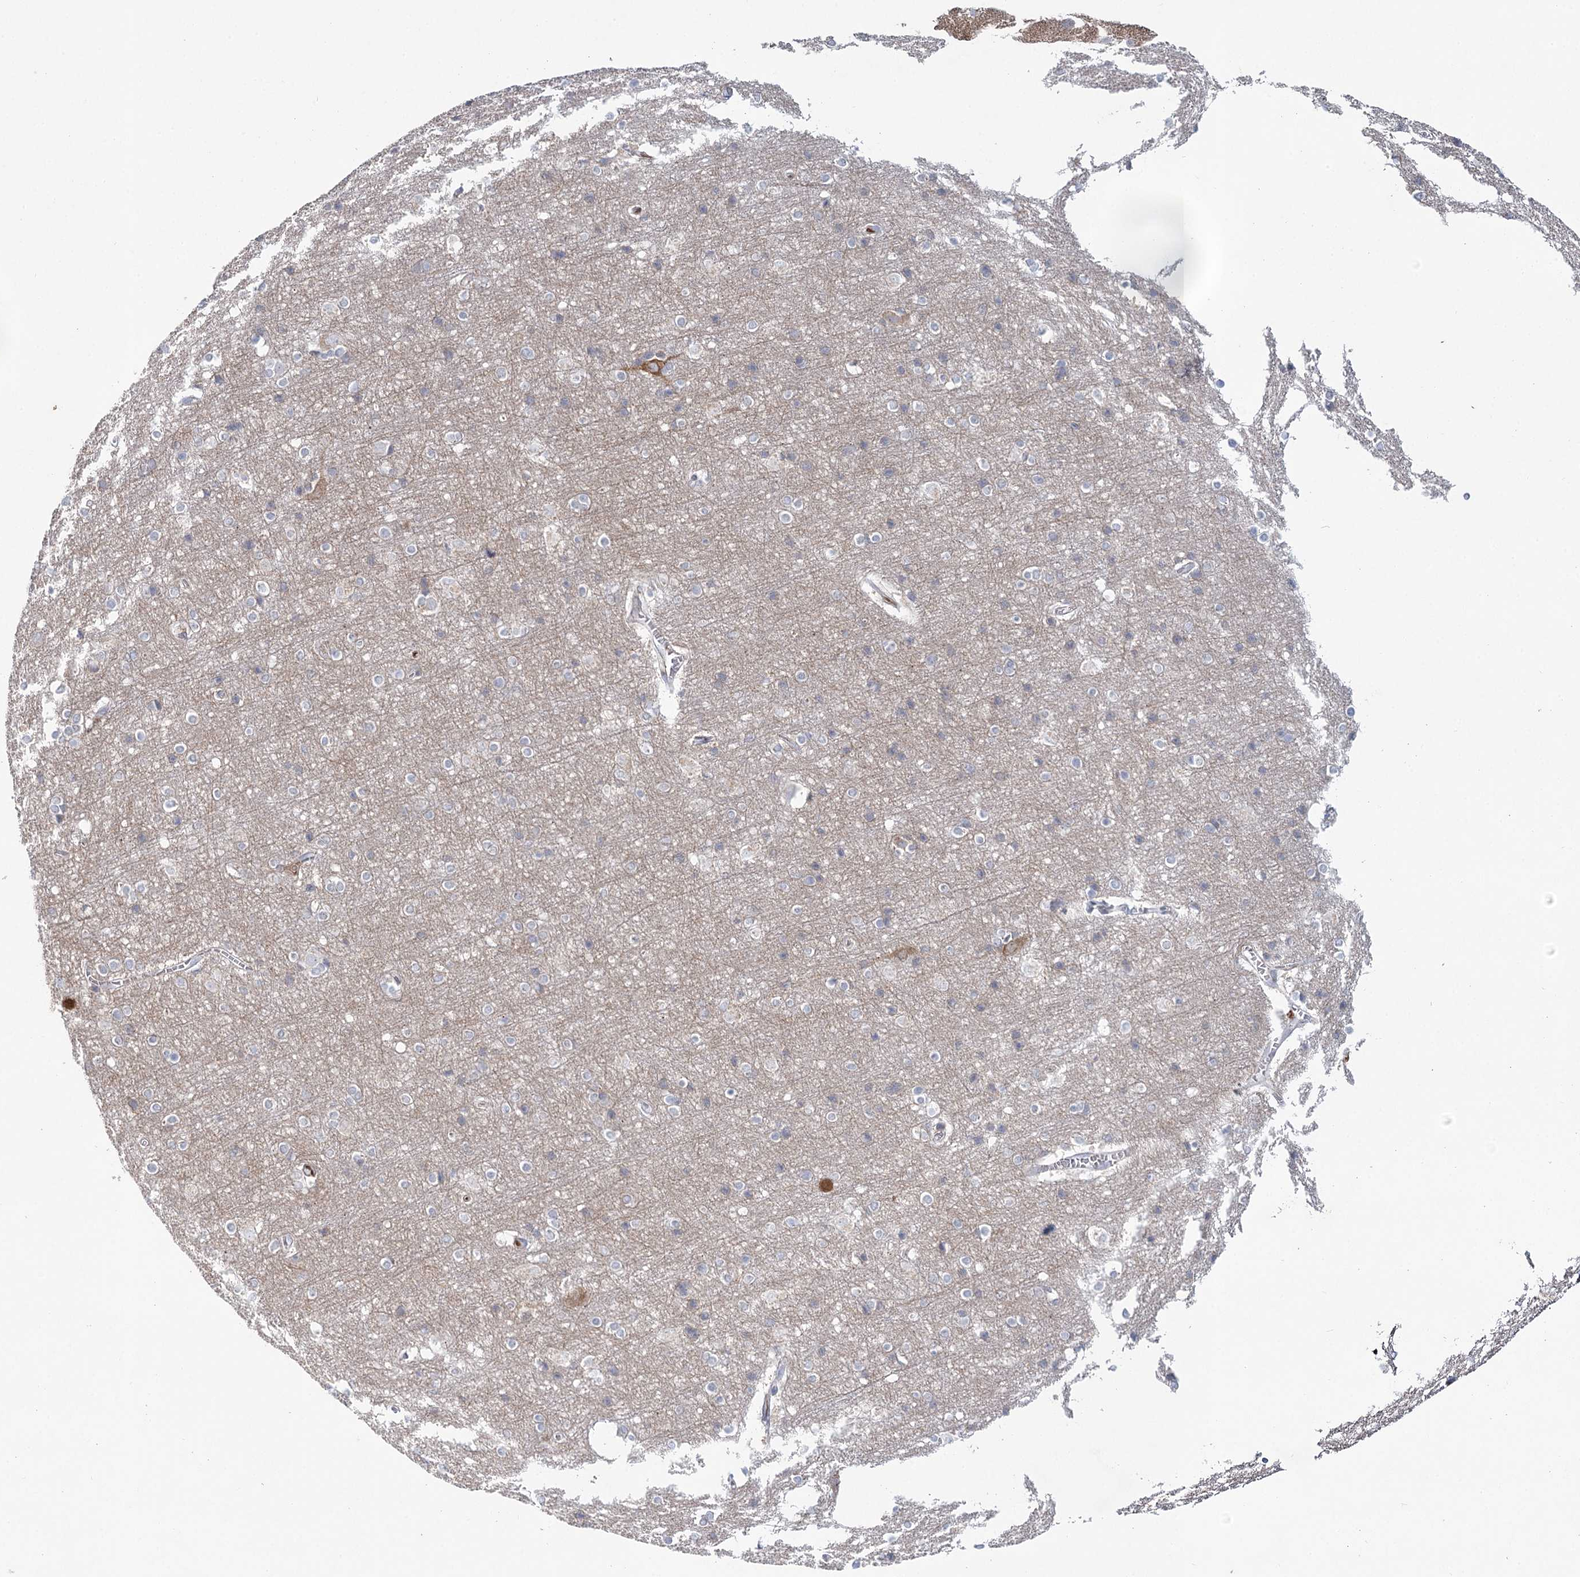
{"staining": {"intensity": "negative", "quantity": "none", "location": "none"}, "tissue": "cerebral cortex", "cell_type": "Endothelial cells", "image_type": "normal", "snomed": [{"axis": "morphology", "description": "Normal tissue, NOS"}, {"axis": "topography", "description": "Cerebral cortex"}], "caption": "This is a photomicrograph of IHC staining of unremarkable cerebral cortex, which shows no positivity in endothelial cells. (Brightfield microscopy of DAB immunohistochemistry (IHC) at high magnification).", "gene": "ARHGAP44", "patient": {"sex": "male", "age": 54}}